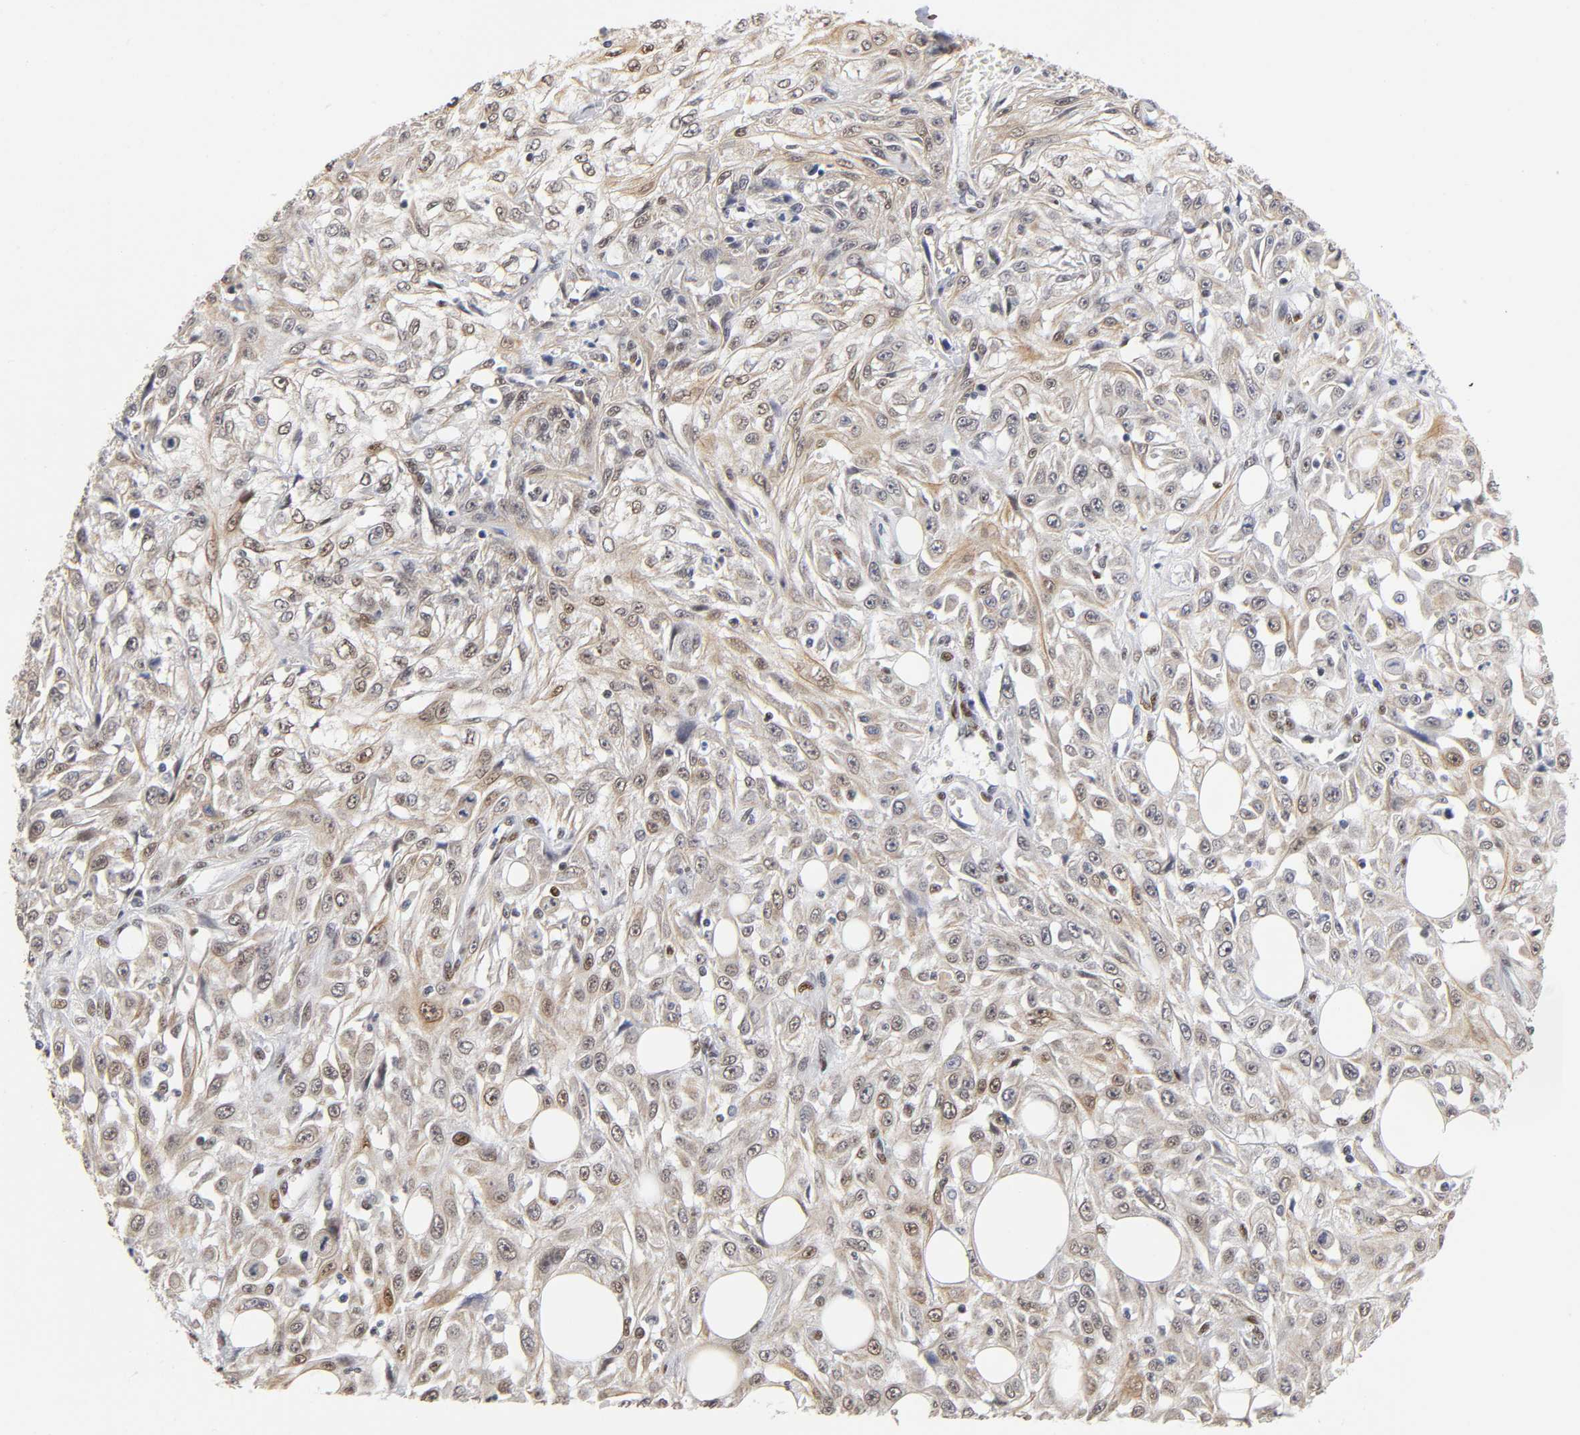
{"staining": {"intensity": "weak", "quantity": "25%-75%", "location": "cytoplasmic/membranous,nuclear"}, "tissue": "skin cancer", "cell_type": "Tumor cells", "image_type": "cancer", "snomed": [{"axis": "morphology", "description": "Squamous cell carcinoma, NOS"}, {"axis": "topography", "description": "Skin"}], "caption": "This is an image of immunohistochemistry staining of skin cancer (squamous cell carcinoma), which shows weak positivity in the cytoplasmic/membranous and nuclear of tumor cells.", "gene": "NR3C1", "patient": {"sex": "male", "age": 75}}